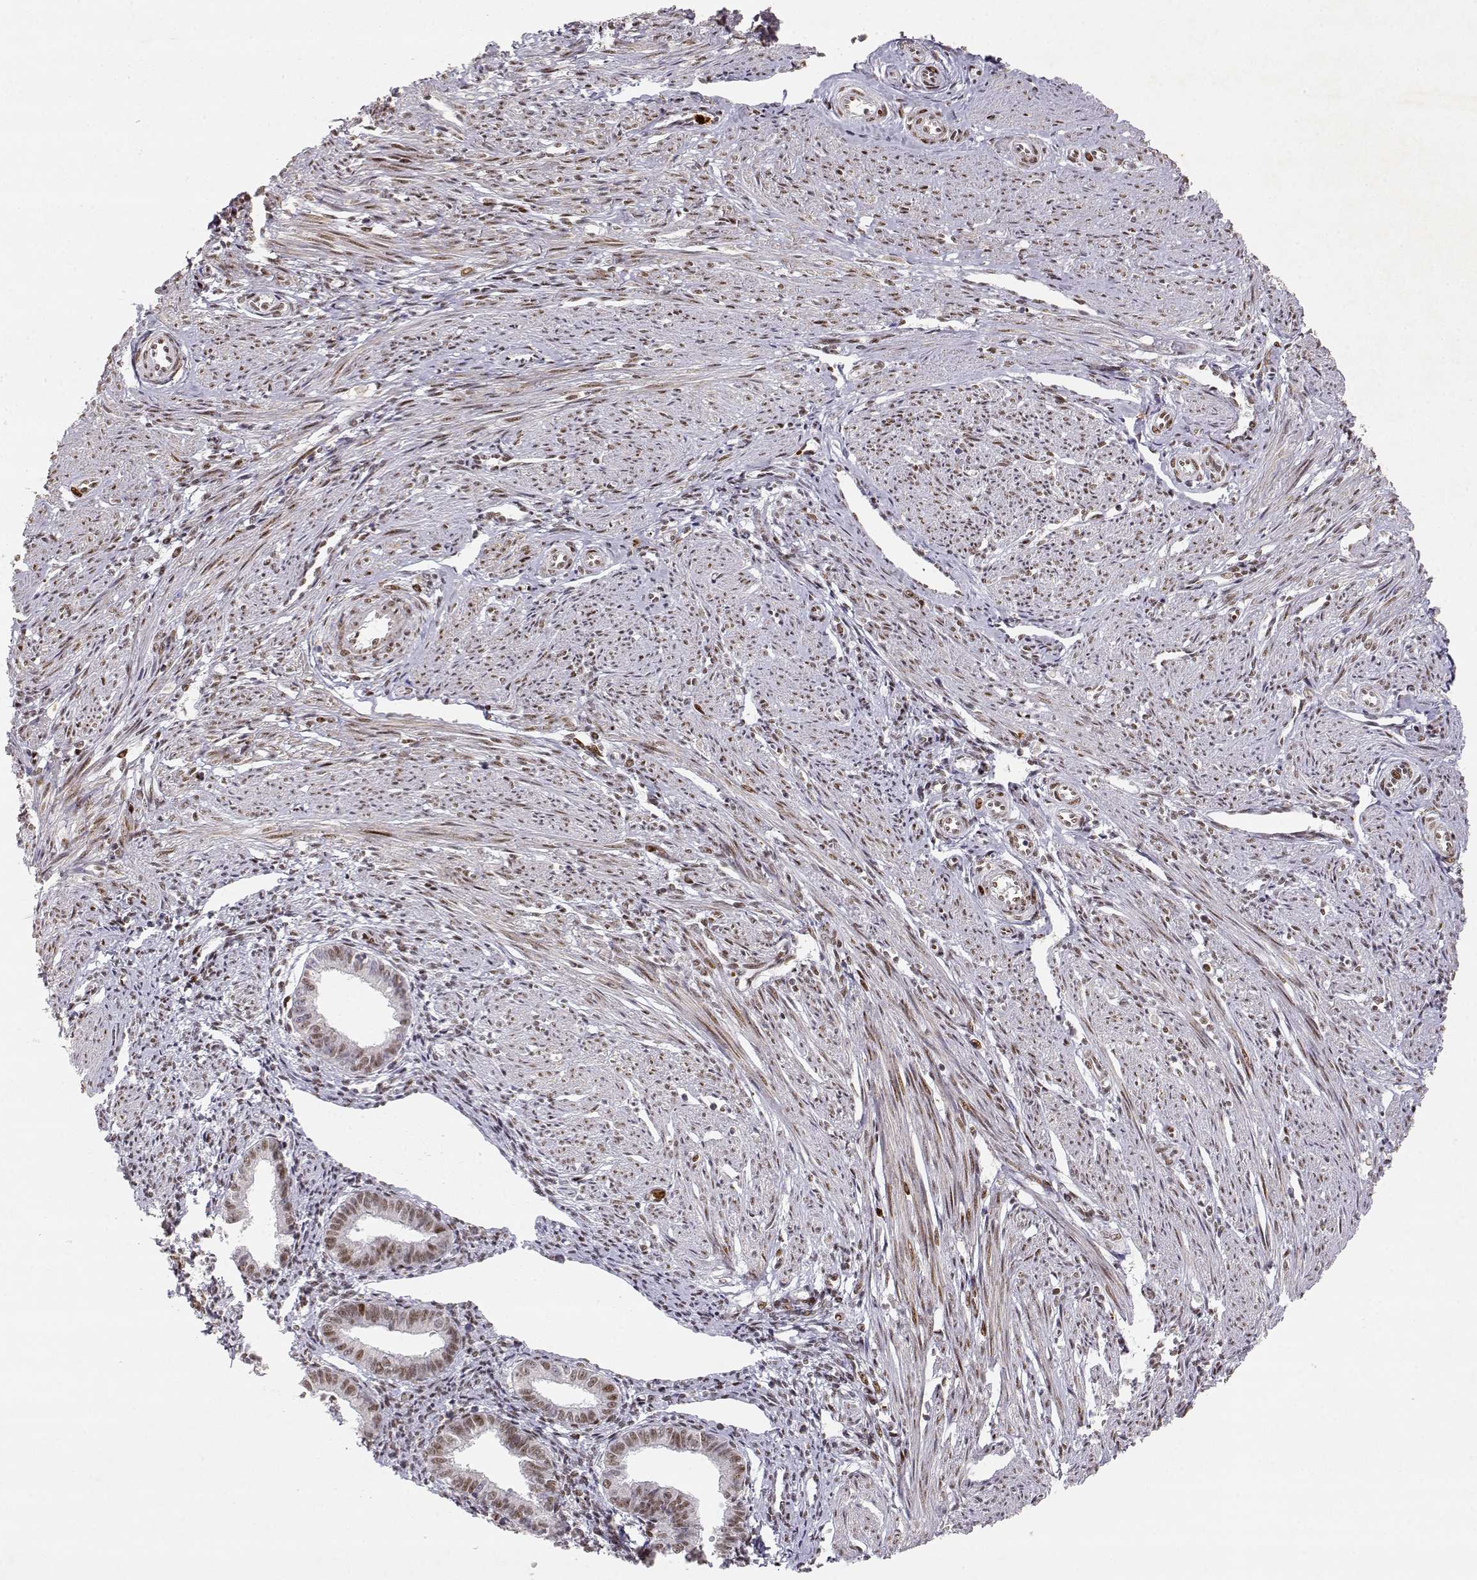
{"staining": {"intensity": "moderate", "quantity": ">75%", "location": "nuclear"}, "tissue": "endometrium", "cell_type": "Cells in endometrial stroma", "image_type": "normal", "snomed": [{"axis": "morphology", "description": "Normal tissue, NOS"}, {"axis": "topography", "description": "Endometrium"}], "caption": "A brown stain highlights moderate nuclear positivity of a protein in cells in endometrial stroma of unremarkable endometrium.", "gene": "RSF1", "patient": {"sex": "female", "age": 37}}